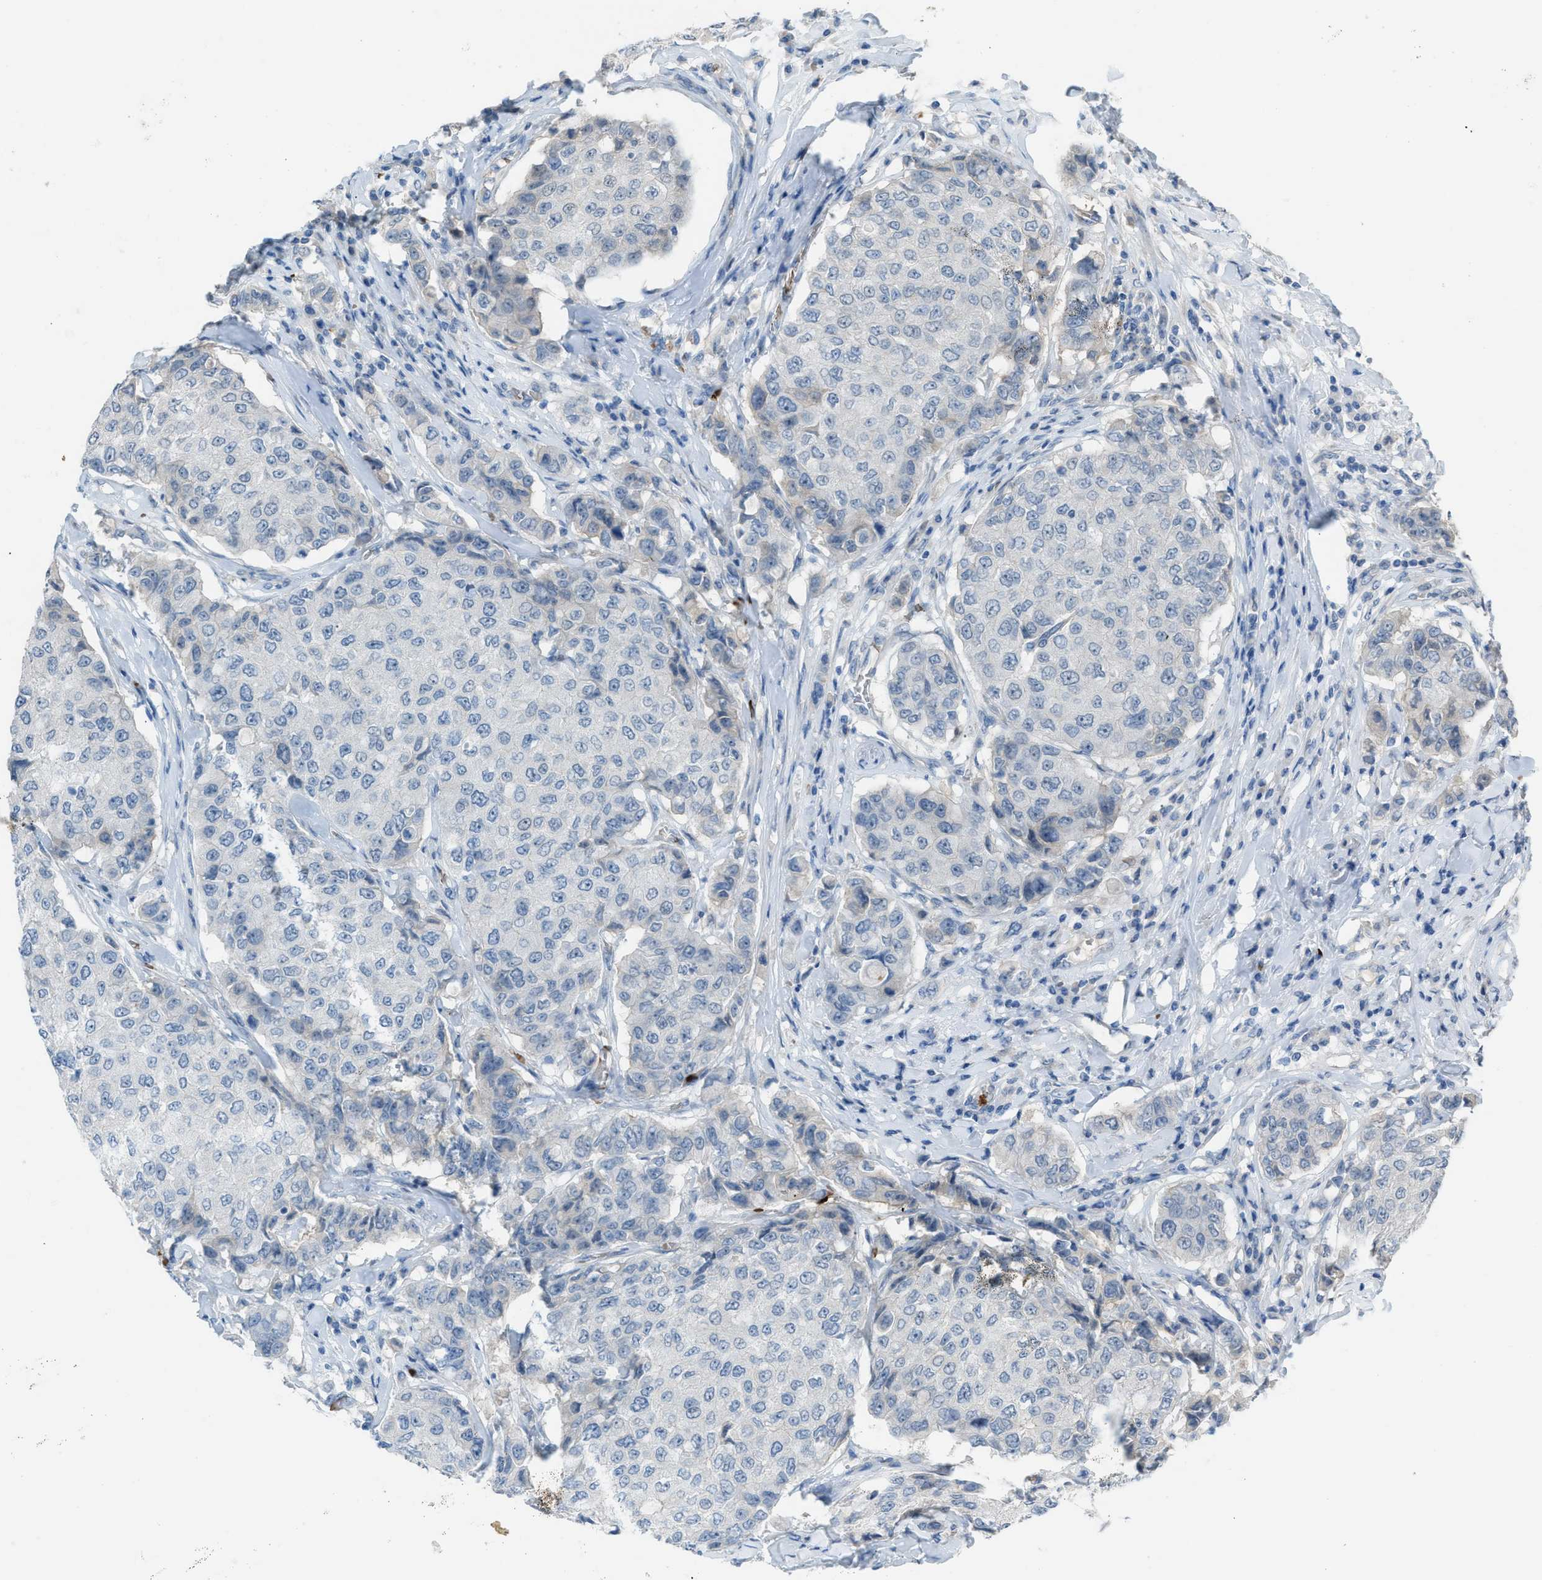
{"staining": {"intensity": "negative", "quantity": "none", "location": "none"}, "tissue": "breast cancer", "cell_type": "Tumor cells", "image_type": "cancer", "snomed": [{"axis": "morphology", "description": "Duct carcinoma"}, {"axis": "topography", "description": "Breast"}], "caption": "This micrograph is of breast cancer (invasive ductal carcinoma) stained with immunohistochemistry (IHC) to label a protein in brown with the nuclei are counter-stained blue. There is no positivity in tumor cells.", "gene": "CFAP77", "patient": {"sex": "female", "age": 27}}